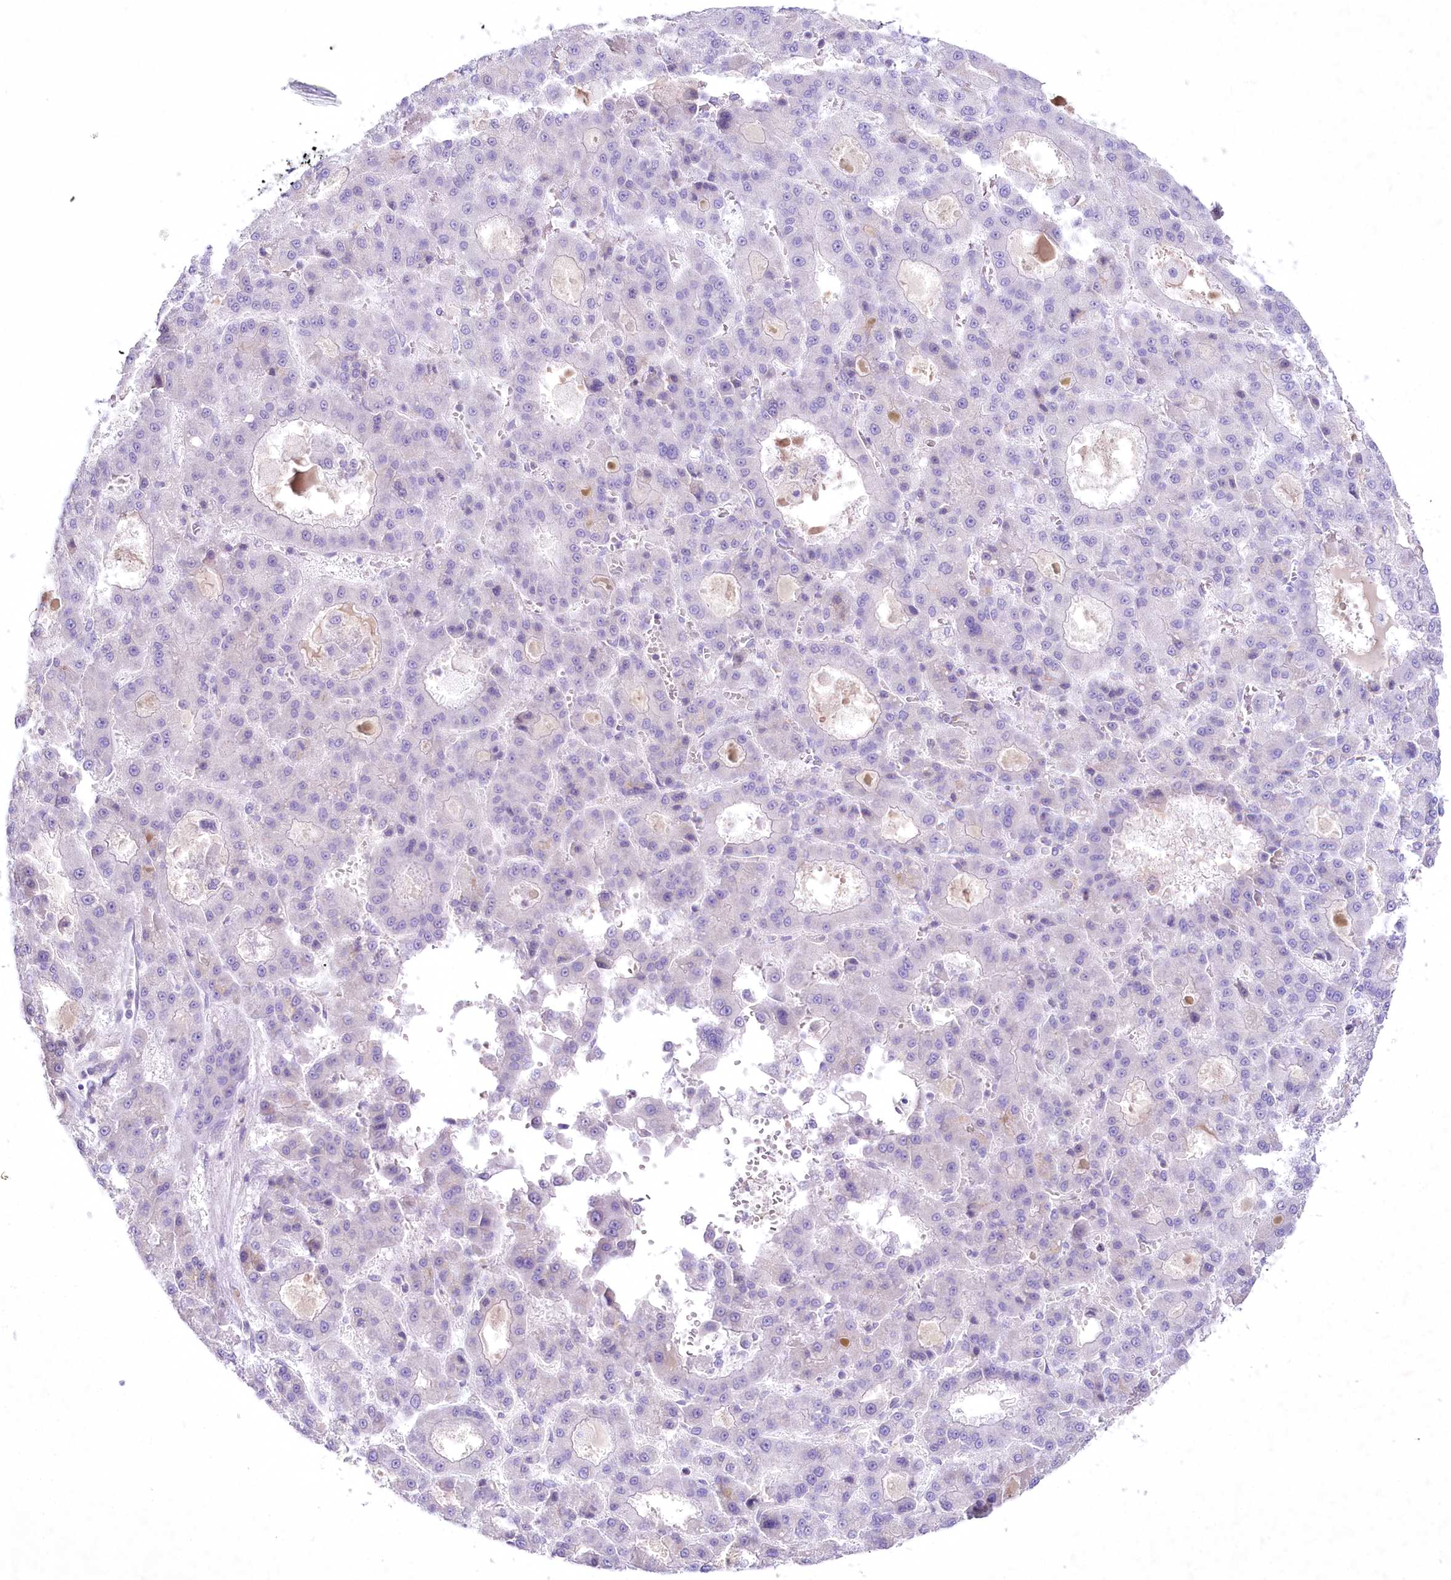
{"staining": {"intensity": "negative", "quantity": "none", "location": "none"}, "tissue": "liver cancer", "cell_type": "Tumor cells", "image_type": "cancer", "snomed": [{"axis": "morphology", "description": "Carcinoma, Hepatocellular, NOS"}, {"axis": "topography", "description": "Liver"}], "caption": "Liver cancer stained for a protein using IHC demonstrates no expression tumor cells.", "gene": "MYOZ1", "patient": {"sex": "male", "age": 70}}